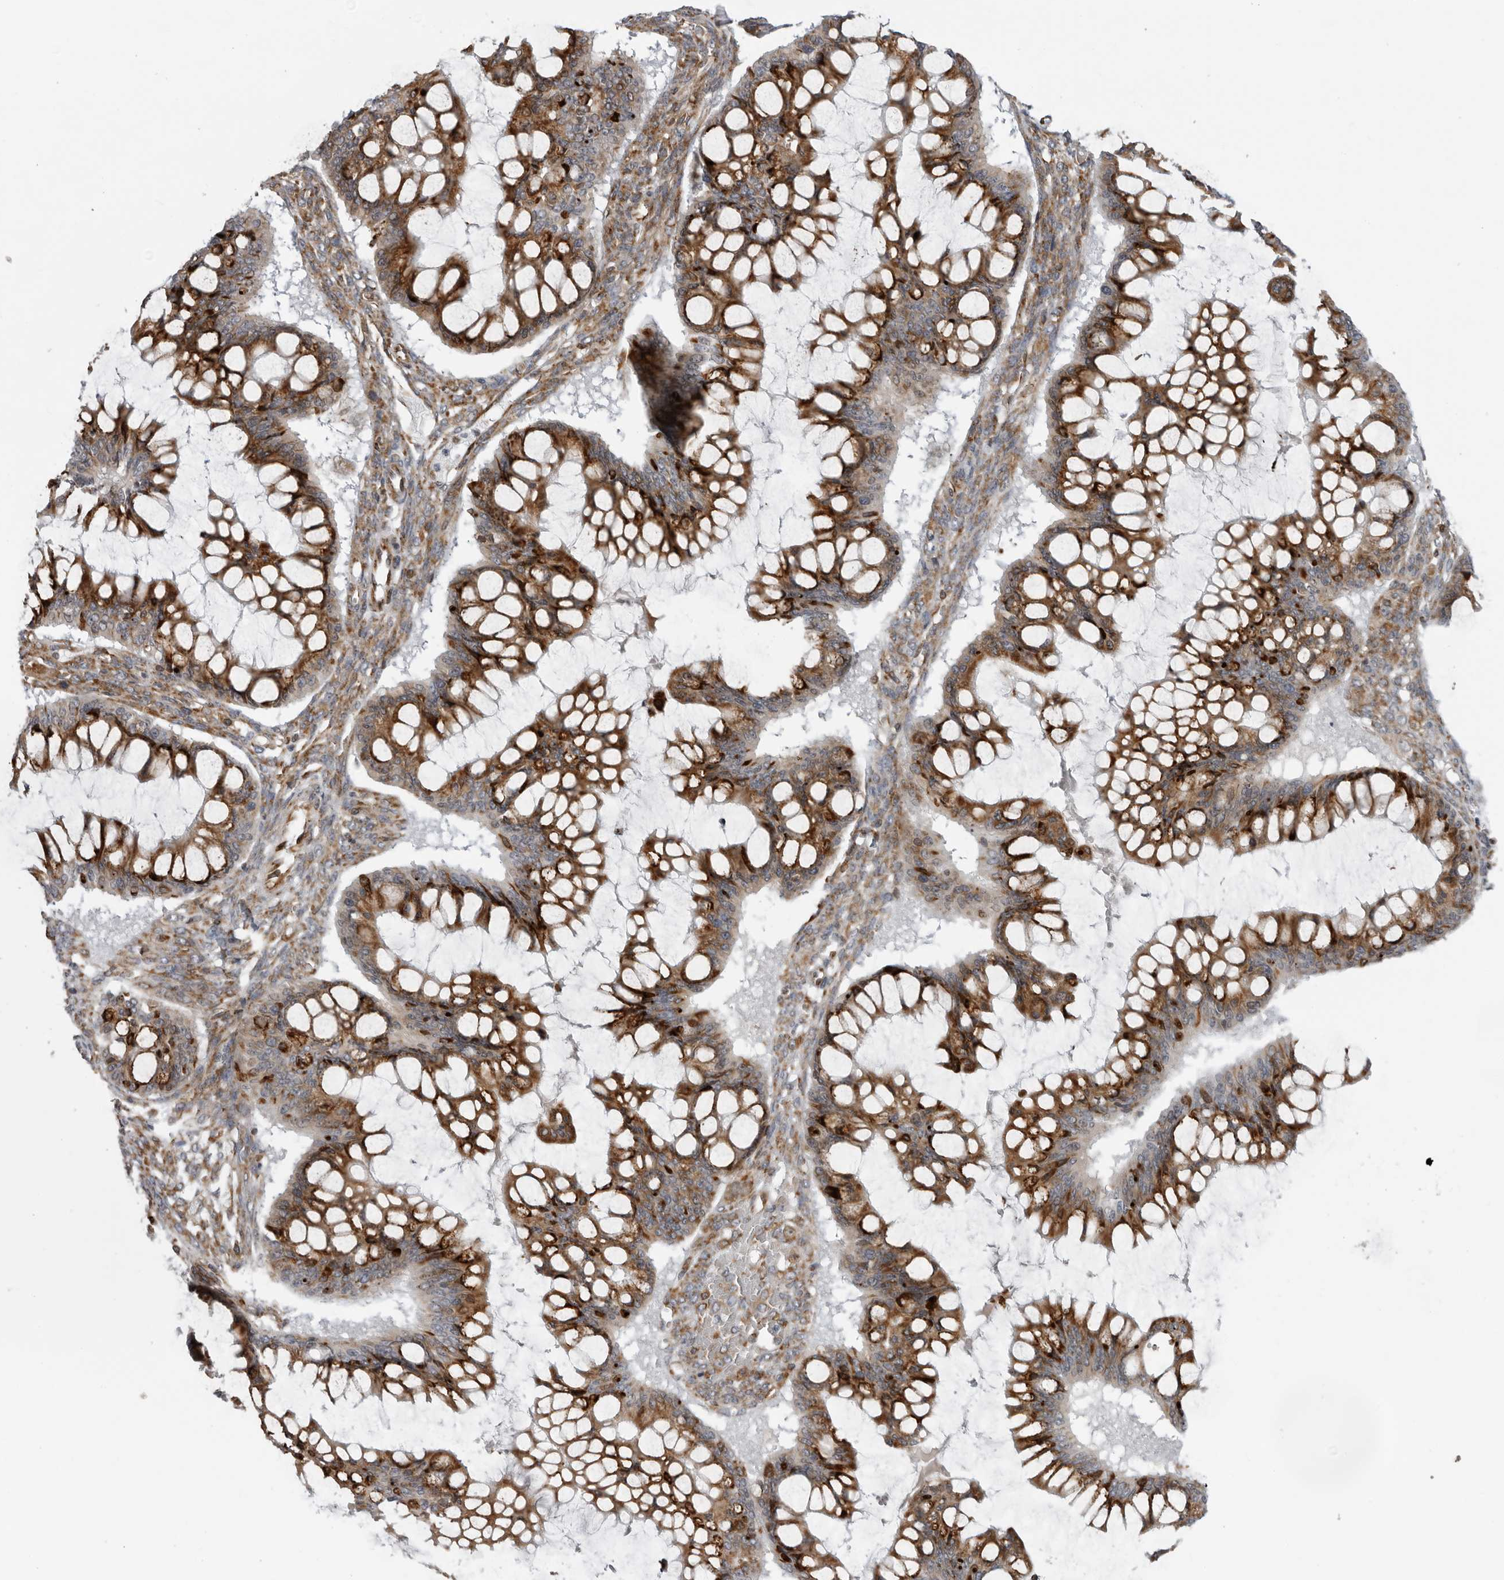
{"staining": {"intensity": "moderate", "quantity": ">75%", "location": "cytoplasmic/membranous"}, "tissue": "ovarian cancer", "cell_type": "Tumor cells", "image_type": "cancer", "snomed": [{"axis": "morphology", "description": "Cystadenocarcinoma, mucinous, NOS"}, {"axis": "topography", "description": "Ovary"}], "caption": "Protein analysis of ovarian cancer (mucinous cystadenocarcinoma) tissue exhibits moderate cytoplasmic/membranous positivity in about >75% of tumor cells. Nuclei are stained in blue.", "gene": "ALPK2", "patient": {"sex": "female", "age": 73}}